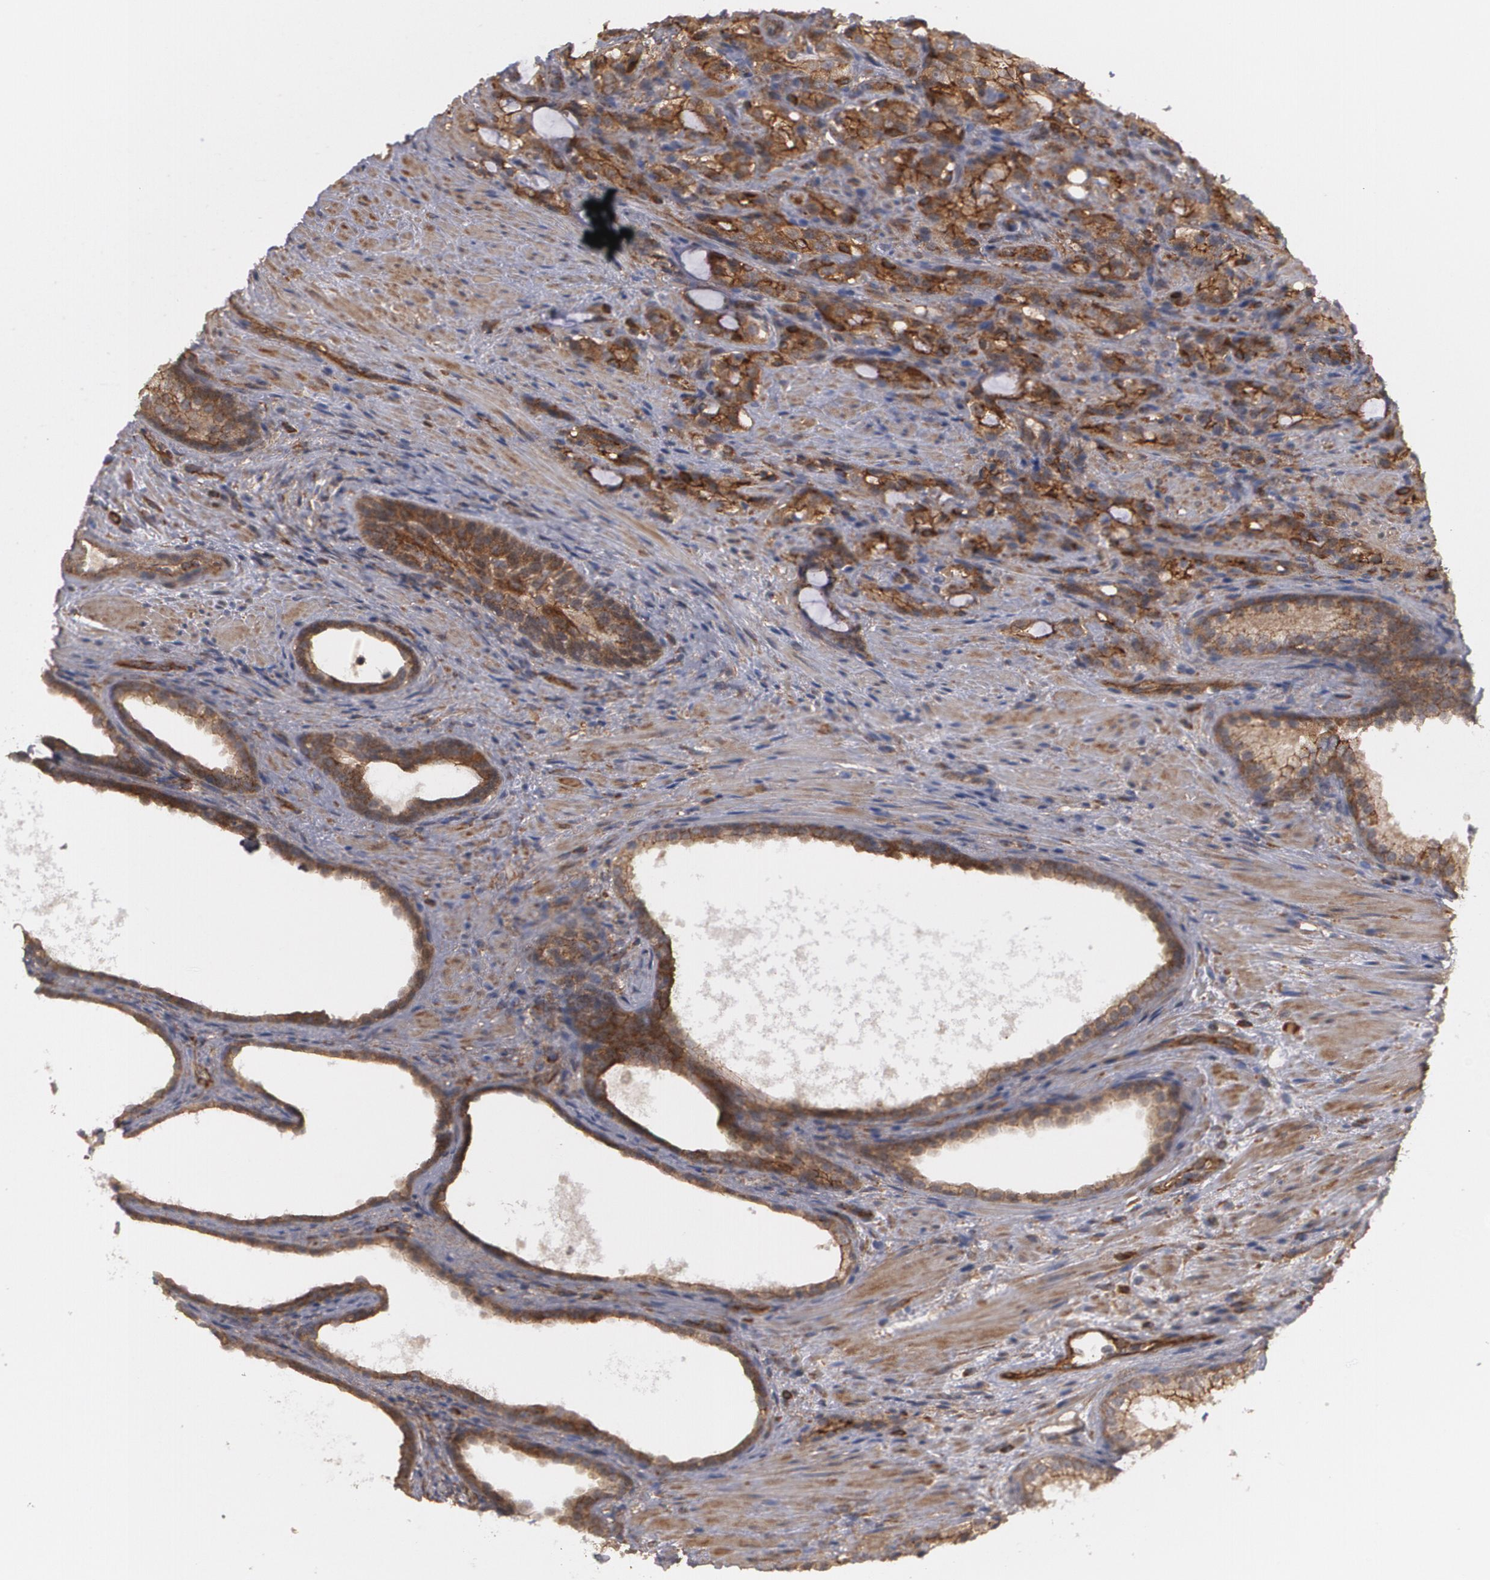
{"staining": {"intensity": "strong", "quantity": ">75%", "location": "cytoplasmic/membranous"}, "tissue": "prostate cancer", "cell_type": "Tumor cells", "image_type": "cancer", "snomed": [{"axis": "morphology", "description": "Adenocarcinoma, High grade"}, {"axis": "topography", "description": "Prostate"}], "caption": "Strong cytoplasmic/membranous expression is appreciated in approximately >75% of tumor cells in prostate cancer (high-grade adenocarcinoma). The staining is performed using DAB (3,3'-diaminobenzidine) brown chromogen to label protein expression. The nuclei are counter-stained blue using hematoxylin.", "gene": "TJP1", "patient": {"sex": "male", "age": 72}}